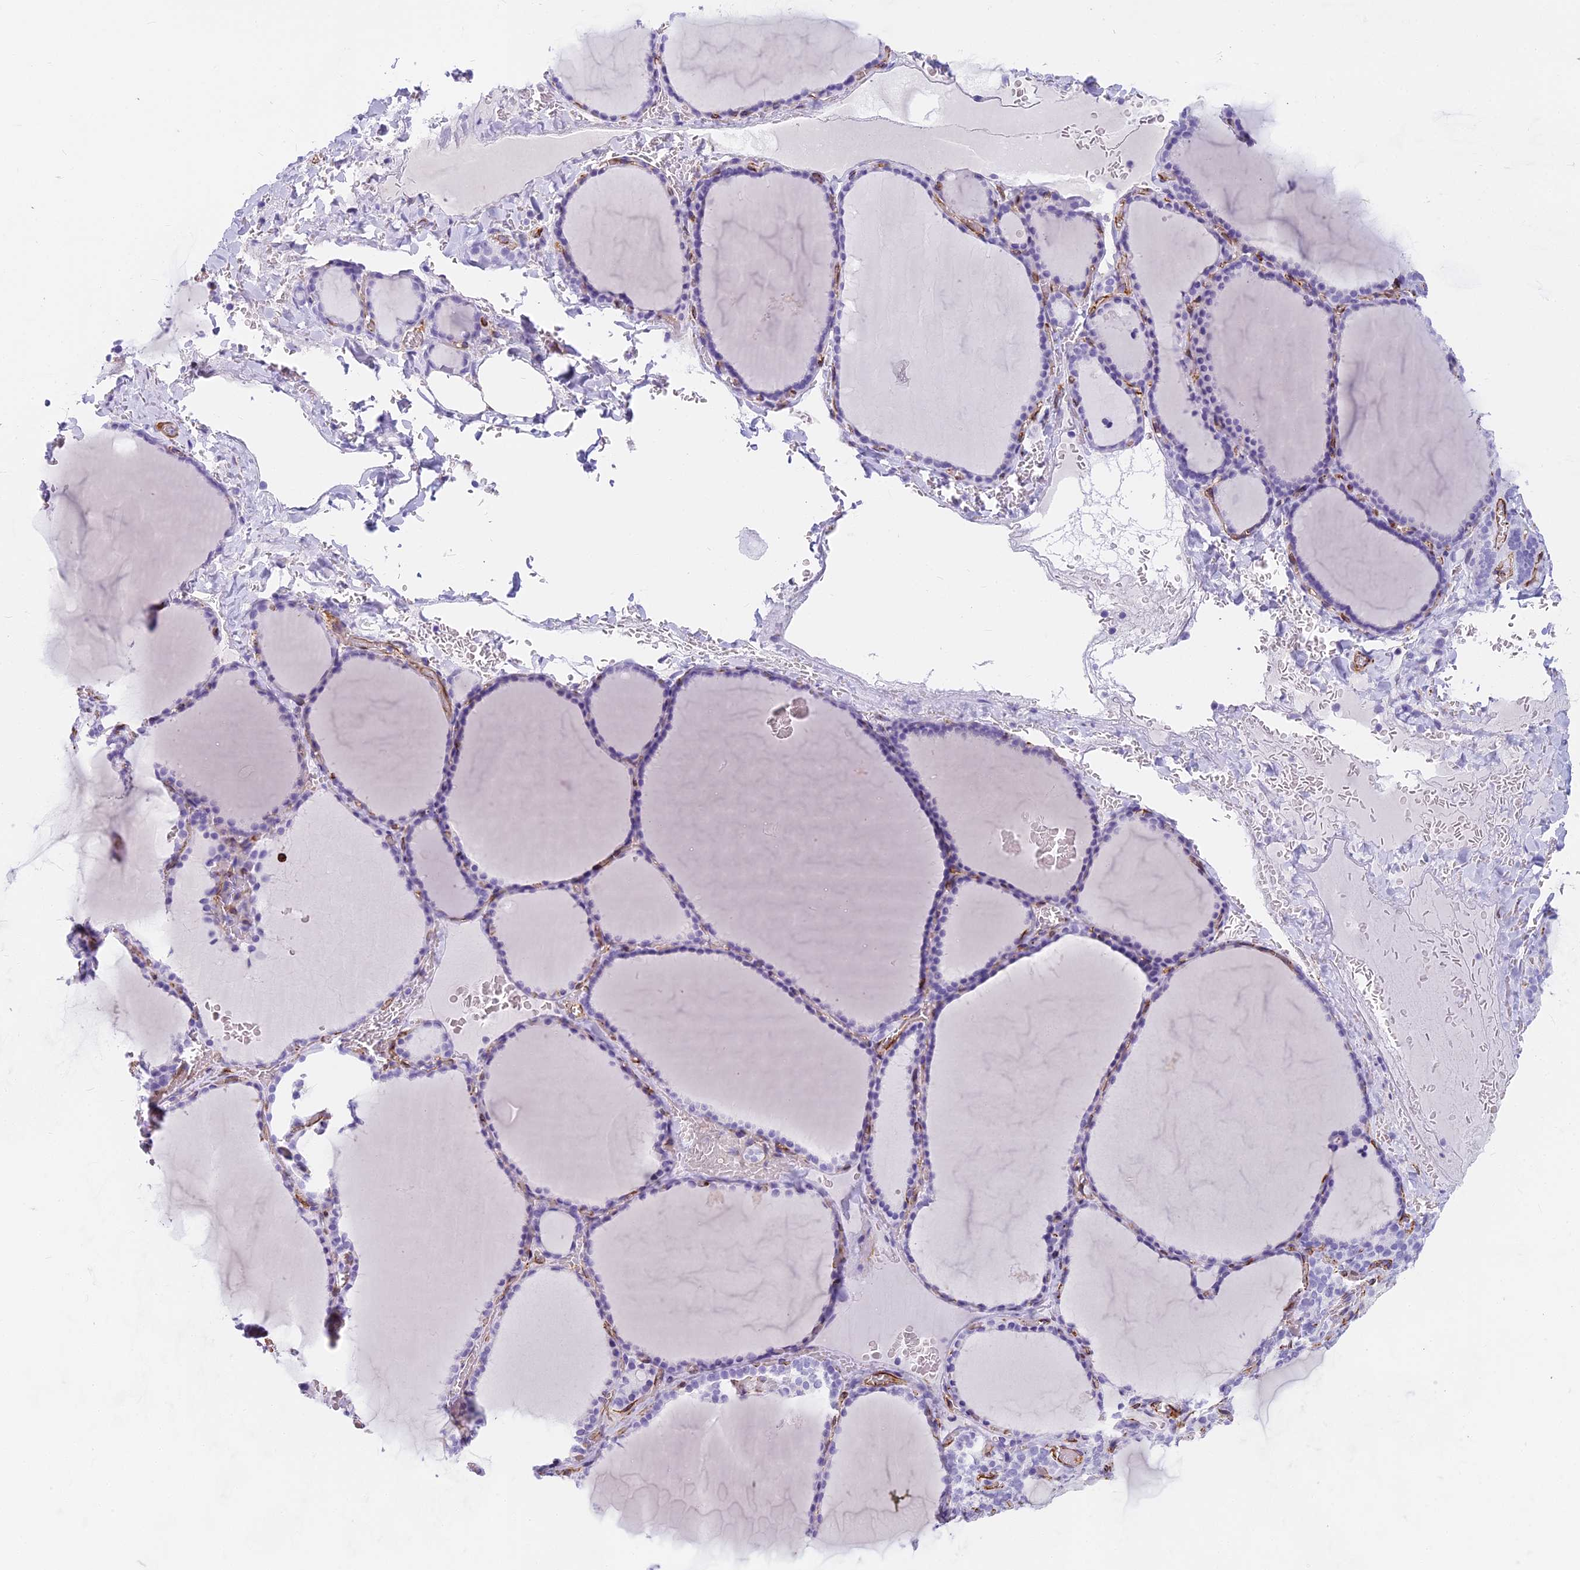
{"staining": {"intensity": "negative", "quantity": "none", "location": "none"}, "tissue": "thyroid gland", "cell_type": "Glandular cells", "image_type": "normal", "snomed": [{"axis": "morphology", "description": "Normal tissue, NOS"}, {"axis": "topography", "description": "Thyroid gland"}], "caption": "A high-resolution histopathology image shows immunohistochemistry staining of unremarkable thyroid gland, which demonstrates no significant expression in glandular cells.", "gene": "ENSG00000265118", "patient": {"sex": "female", "age": 39}}